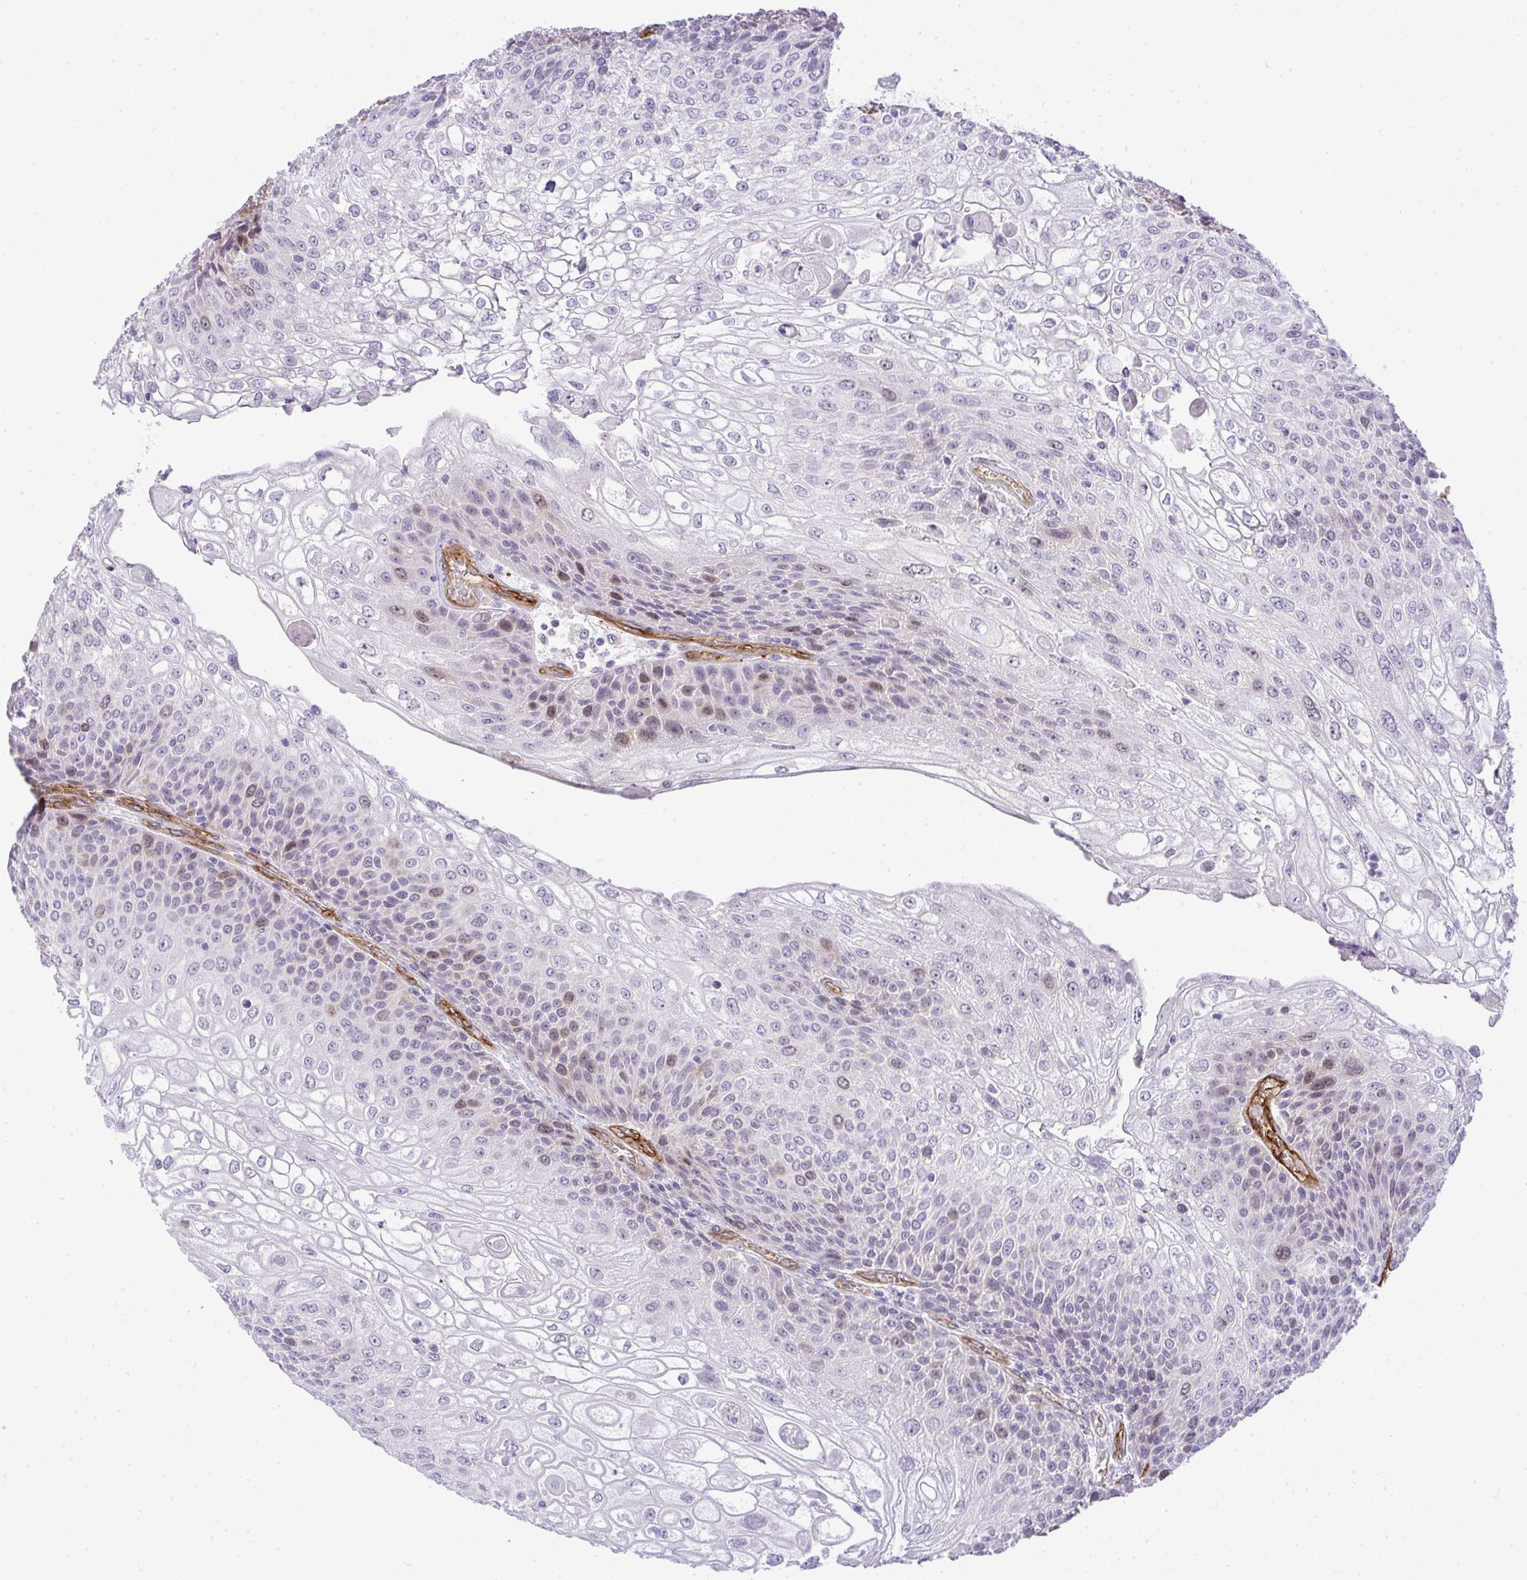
{"staining": {"intensity": "weak", "quantity": "25%-75%", "location": "cytoplasmic/membranous,nuclear"}, "tissue": "urothelial cancer", "cell_type": "Tumor cells", "image_type": "cancer", "snomed": [{"axis": "morphology", "description": "Urothelial carcinoma, High grade"}, {"axis": "topography", "description": "Urinary bladder"}], "caption": "Immunohistochemistry of urothelial cancer demonstrates low levels of weak cytoplasmic/membranous and nuclear expression in about 25%-75% of tumor cells.", "gene": "UBE2S", "patient": {"sex": "female", "age": 70}}